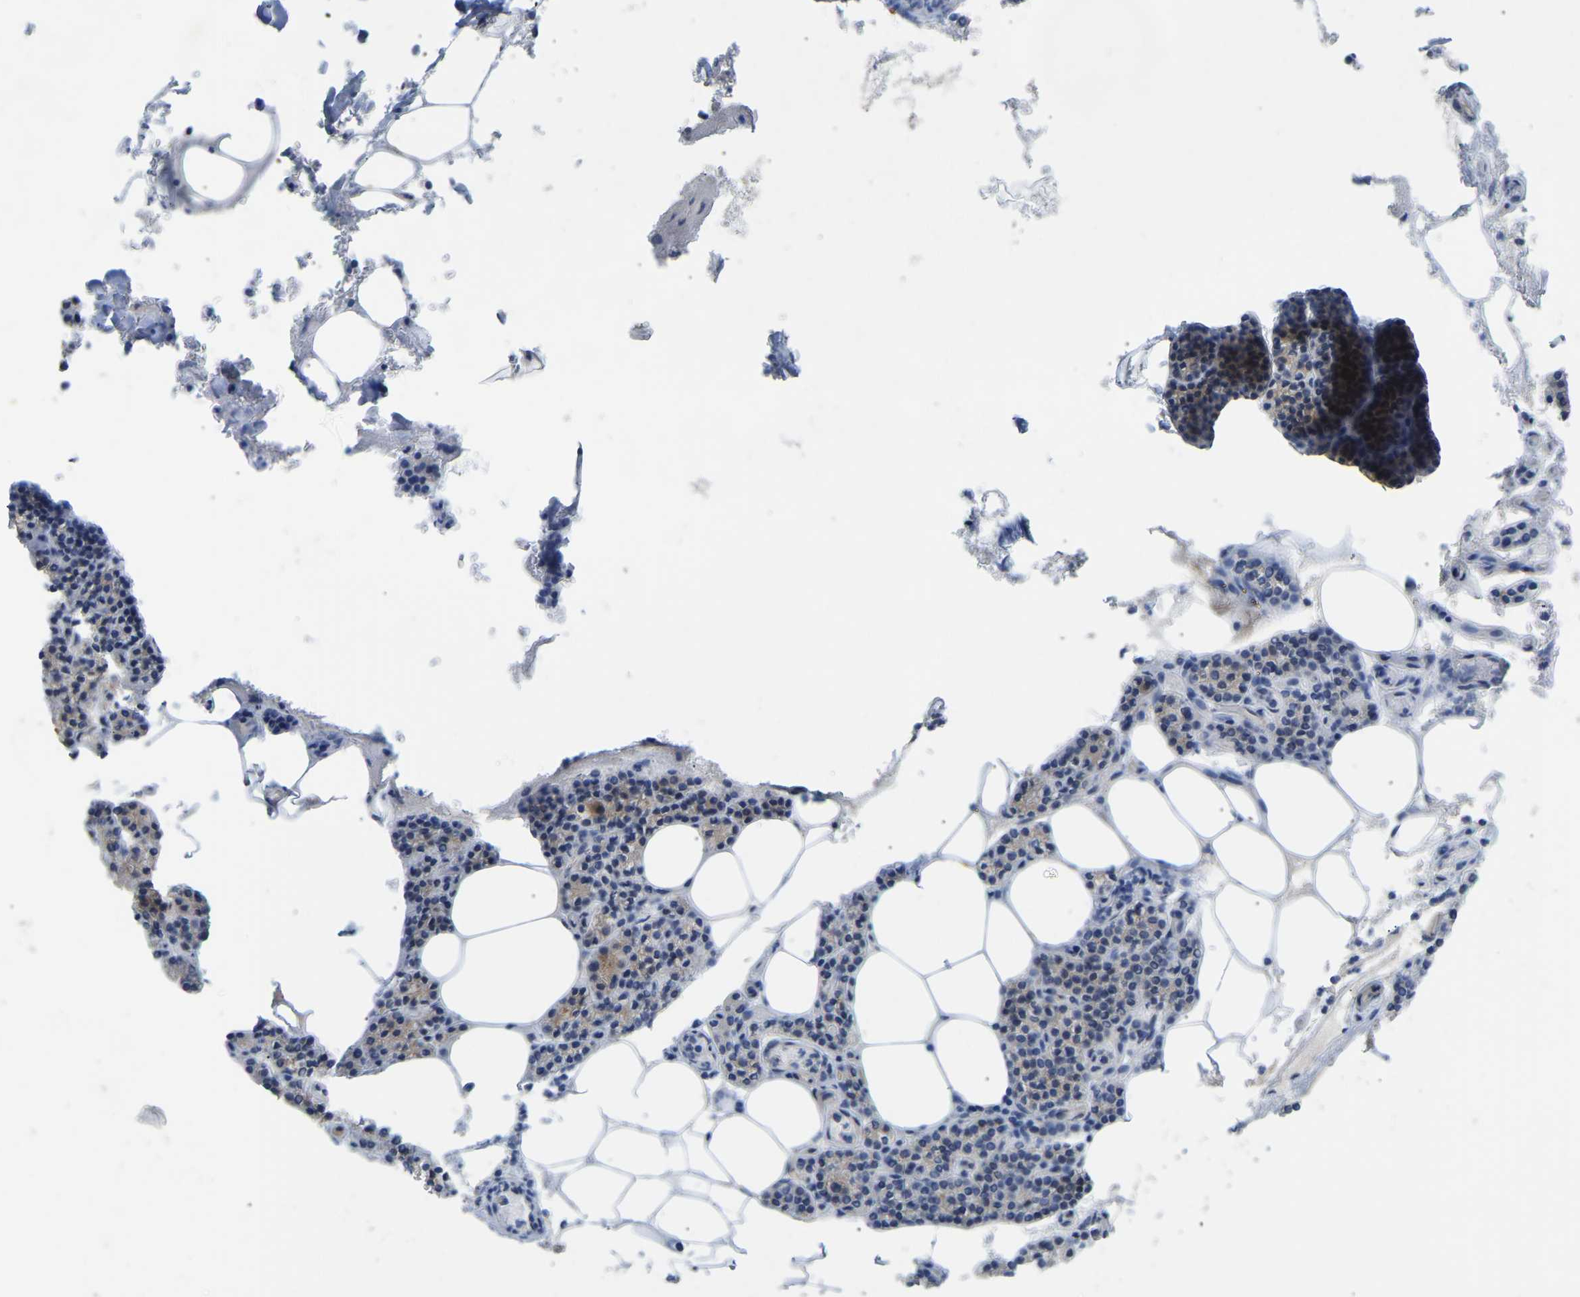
{"staining": {"intensity": "negative", "quantity": "none", "location": "none"}, "tissue": "parathyroid gland", "cell_type": "Glandular cells", "image_type": "normal", "snomed": [{"axis": "morphology", "description": "Normal tissue, NOS"}, {"axis": "morphology", "description": "Adenoma, NOS"}, {"axis": "topography", "description": "Parathyroid gland"}], "caption": "Immunohistochemical staining of benign parathyroid gland demonstrates no significant staining in glandular cells. The staining is performed using DAB brown chromogen with nuclei counter-stained in using hematoxylin.", "gene": "HIGD2B", "patient": {"sex": "female", "age": 70}}